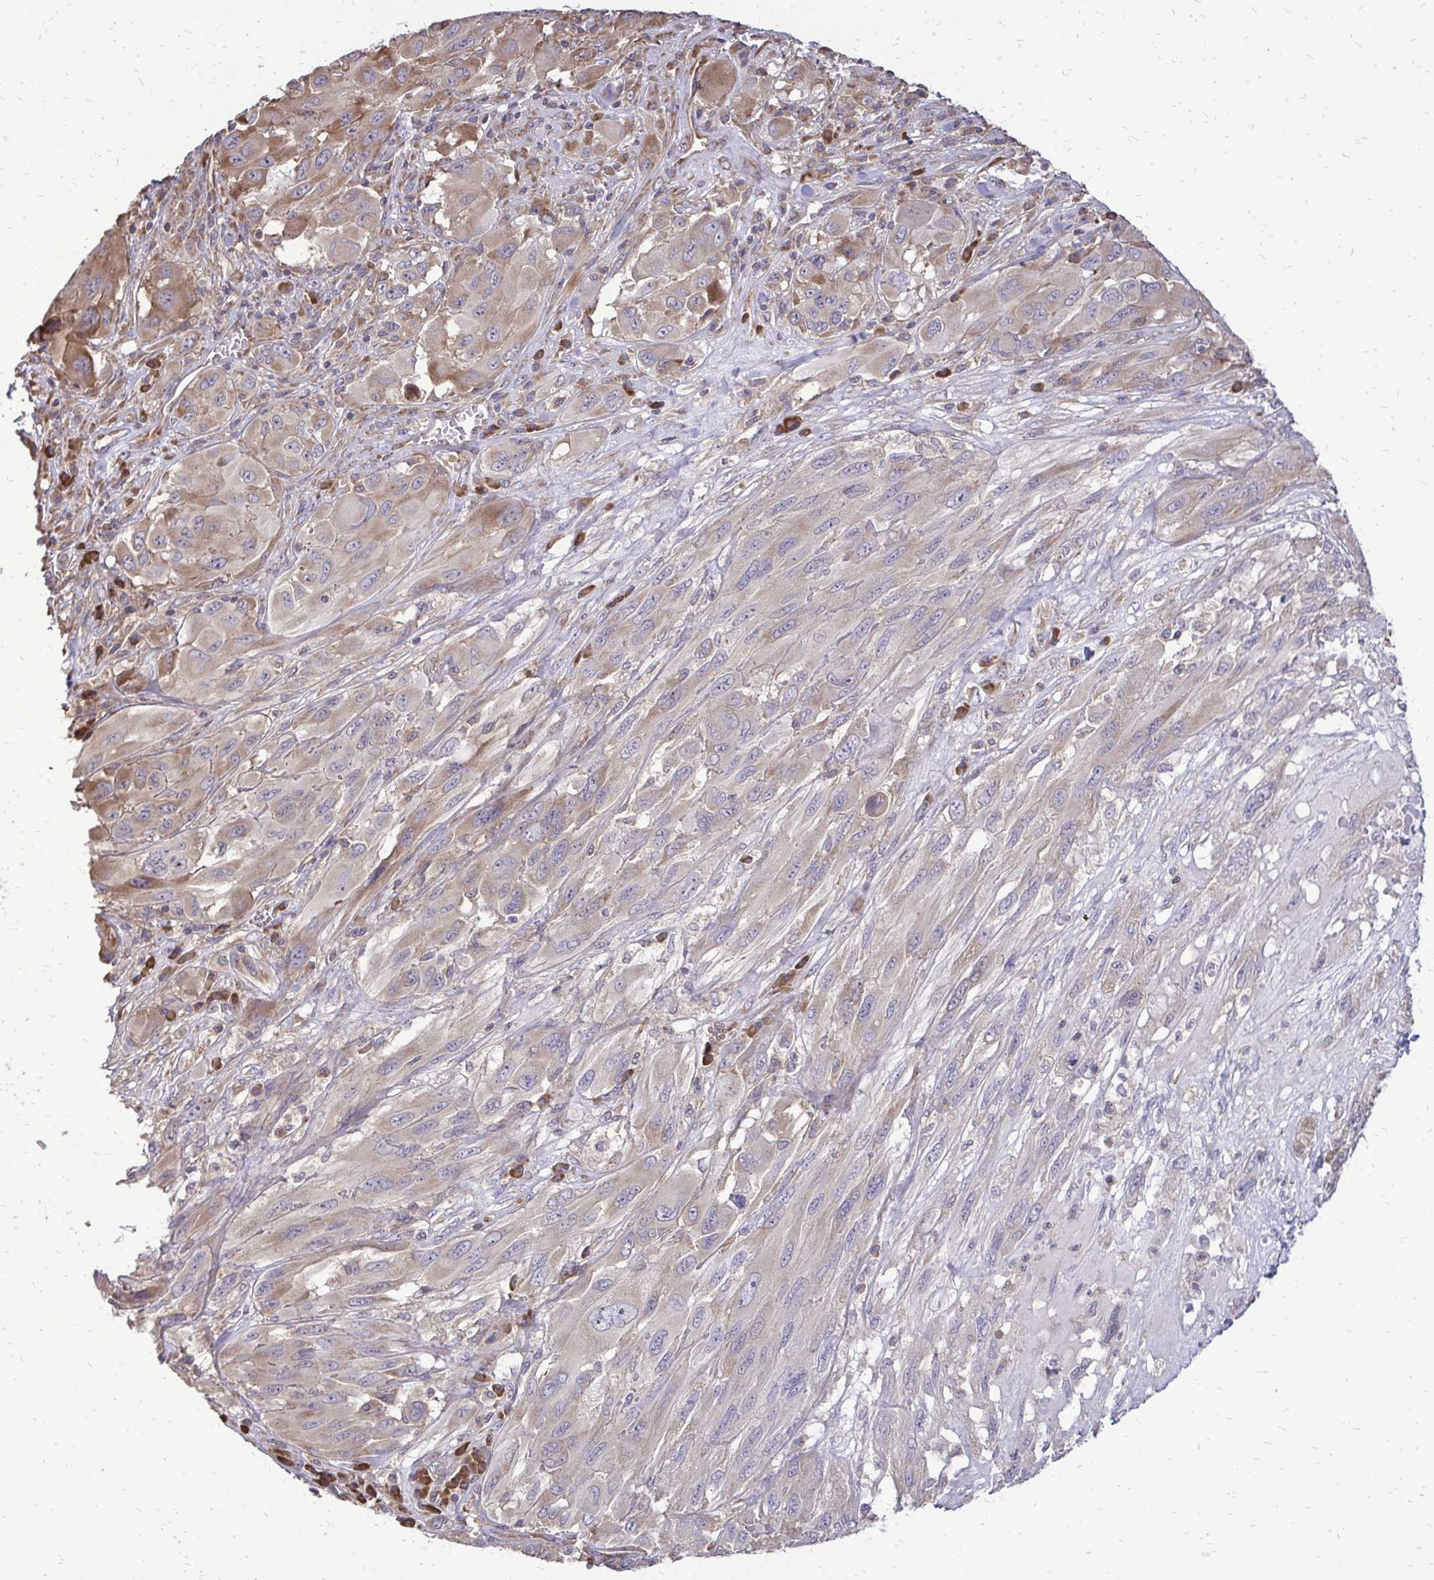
{"staining": {"intensity": "weak", "quantity": "25%-75%", "location": "cytoplasmic/membranous"}, "tissue": "melanoma", "cell_type": "Tumor cells", "image_type": "cancer", "snomed": [{"axis": "morphology", "description": "Malignant melanoma, NOS"}, {"axis": "topography", "description": "Skin"}], "caption": "Melanoma stained with a protein marker displays weak staining in tumor cells.", "gene": "RPS3", "patient": {"sex": "female", "age": 91}}